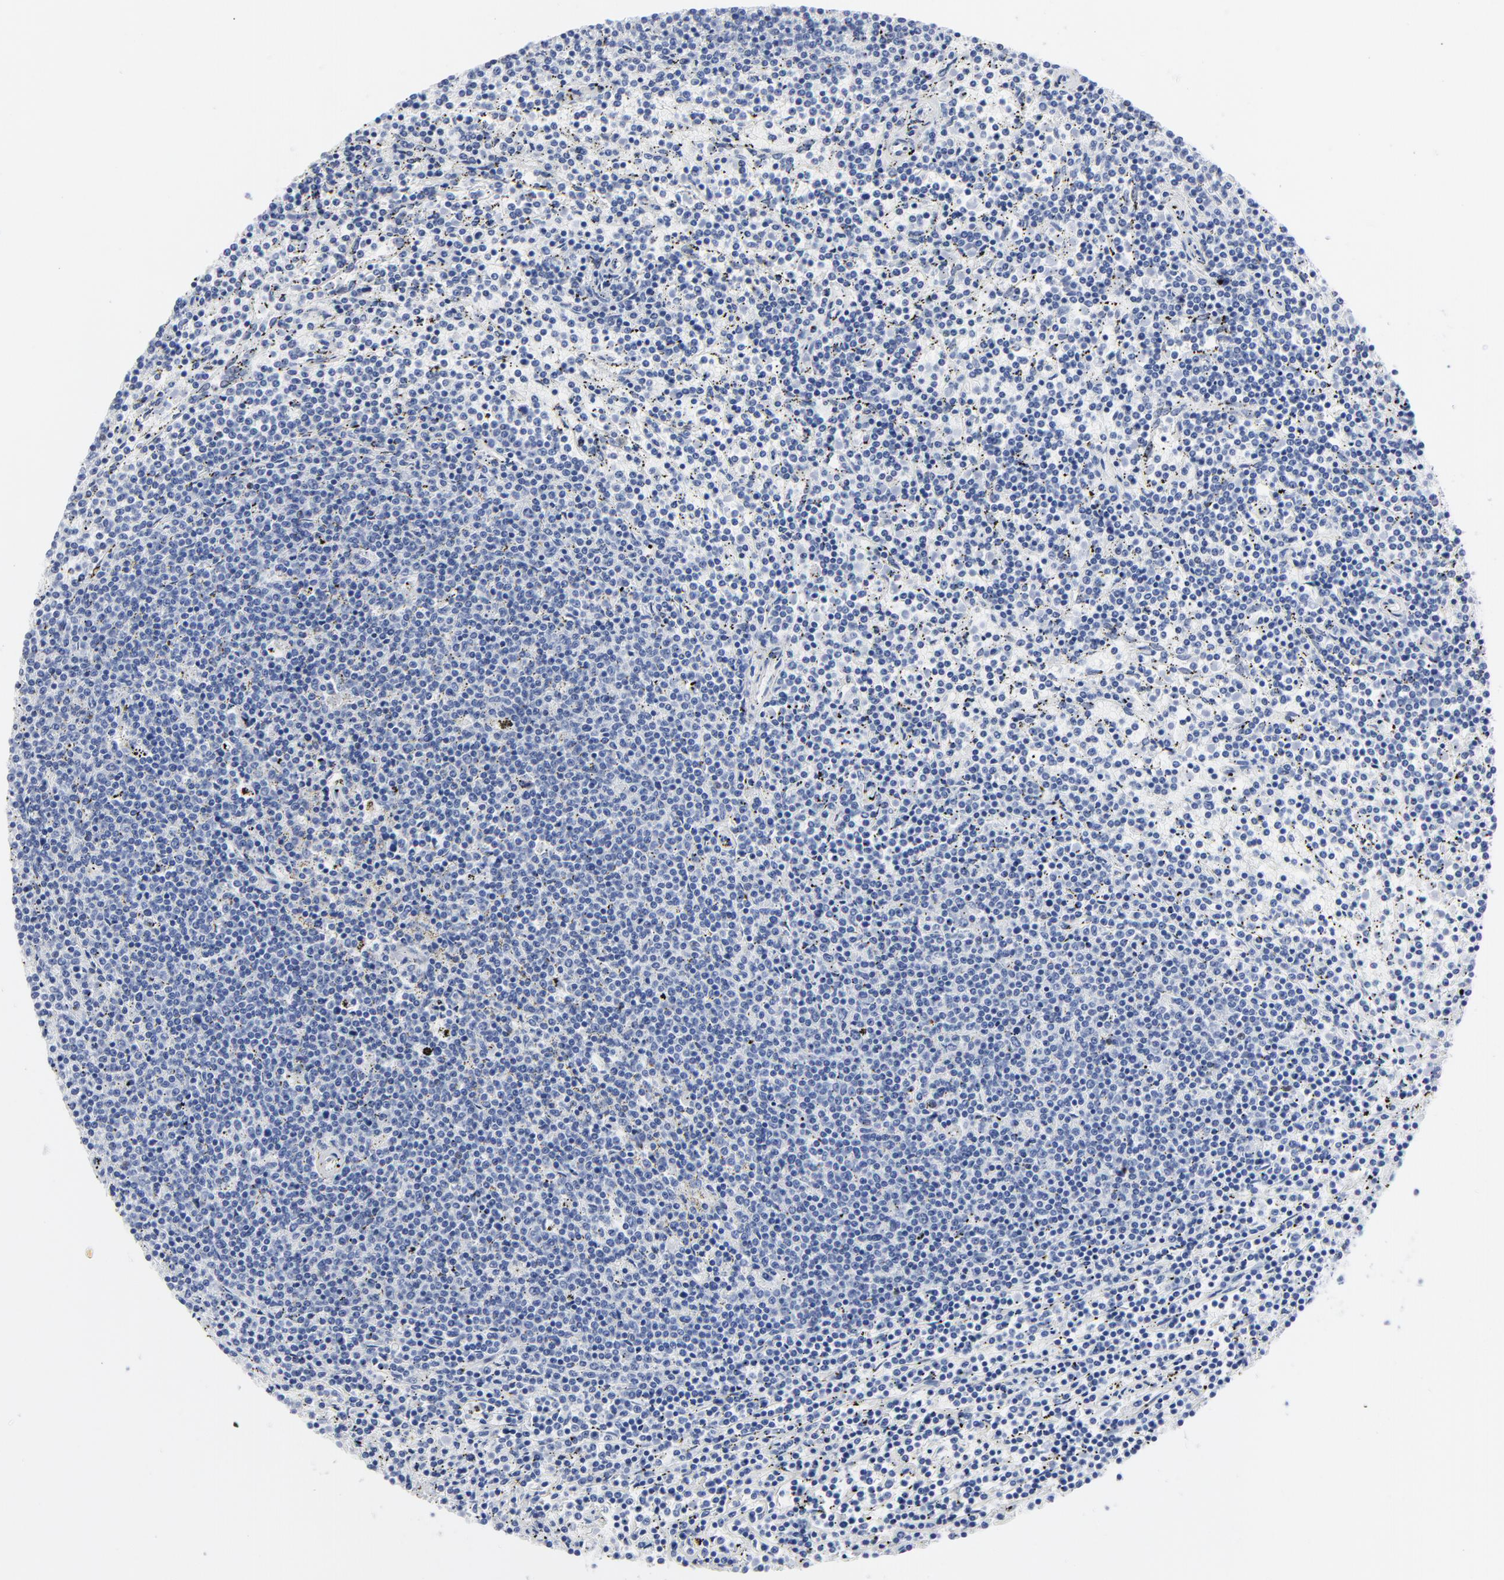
{"staining": {"intensity": "negative", "quantity": "none", "location": "none"}, "tissue": "lymphoma", "cell_type": "Tumor cells", "image_type": "cancer", "snomed": [{"axis": "morphology", "description": "Malignant lymphoma, non-Hodgkin's type, Low grade"}, {"axis": "topography", "description": "Spleen"}], "caption": "Immunohistochemistry of human lymphoma demonstrates no expression in tumor cells. The staining is performed using DAB (3,3'-diaminobenzidine) brown chromogen with nuclei counter-stained in using hematoxylin.", "gene": "JUN", "patient": {"sex": "female", "age": 50}}